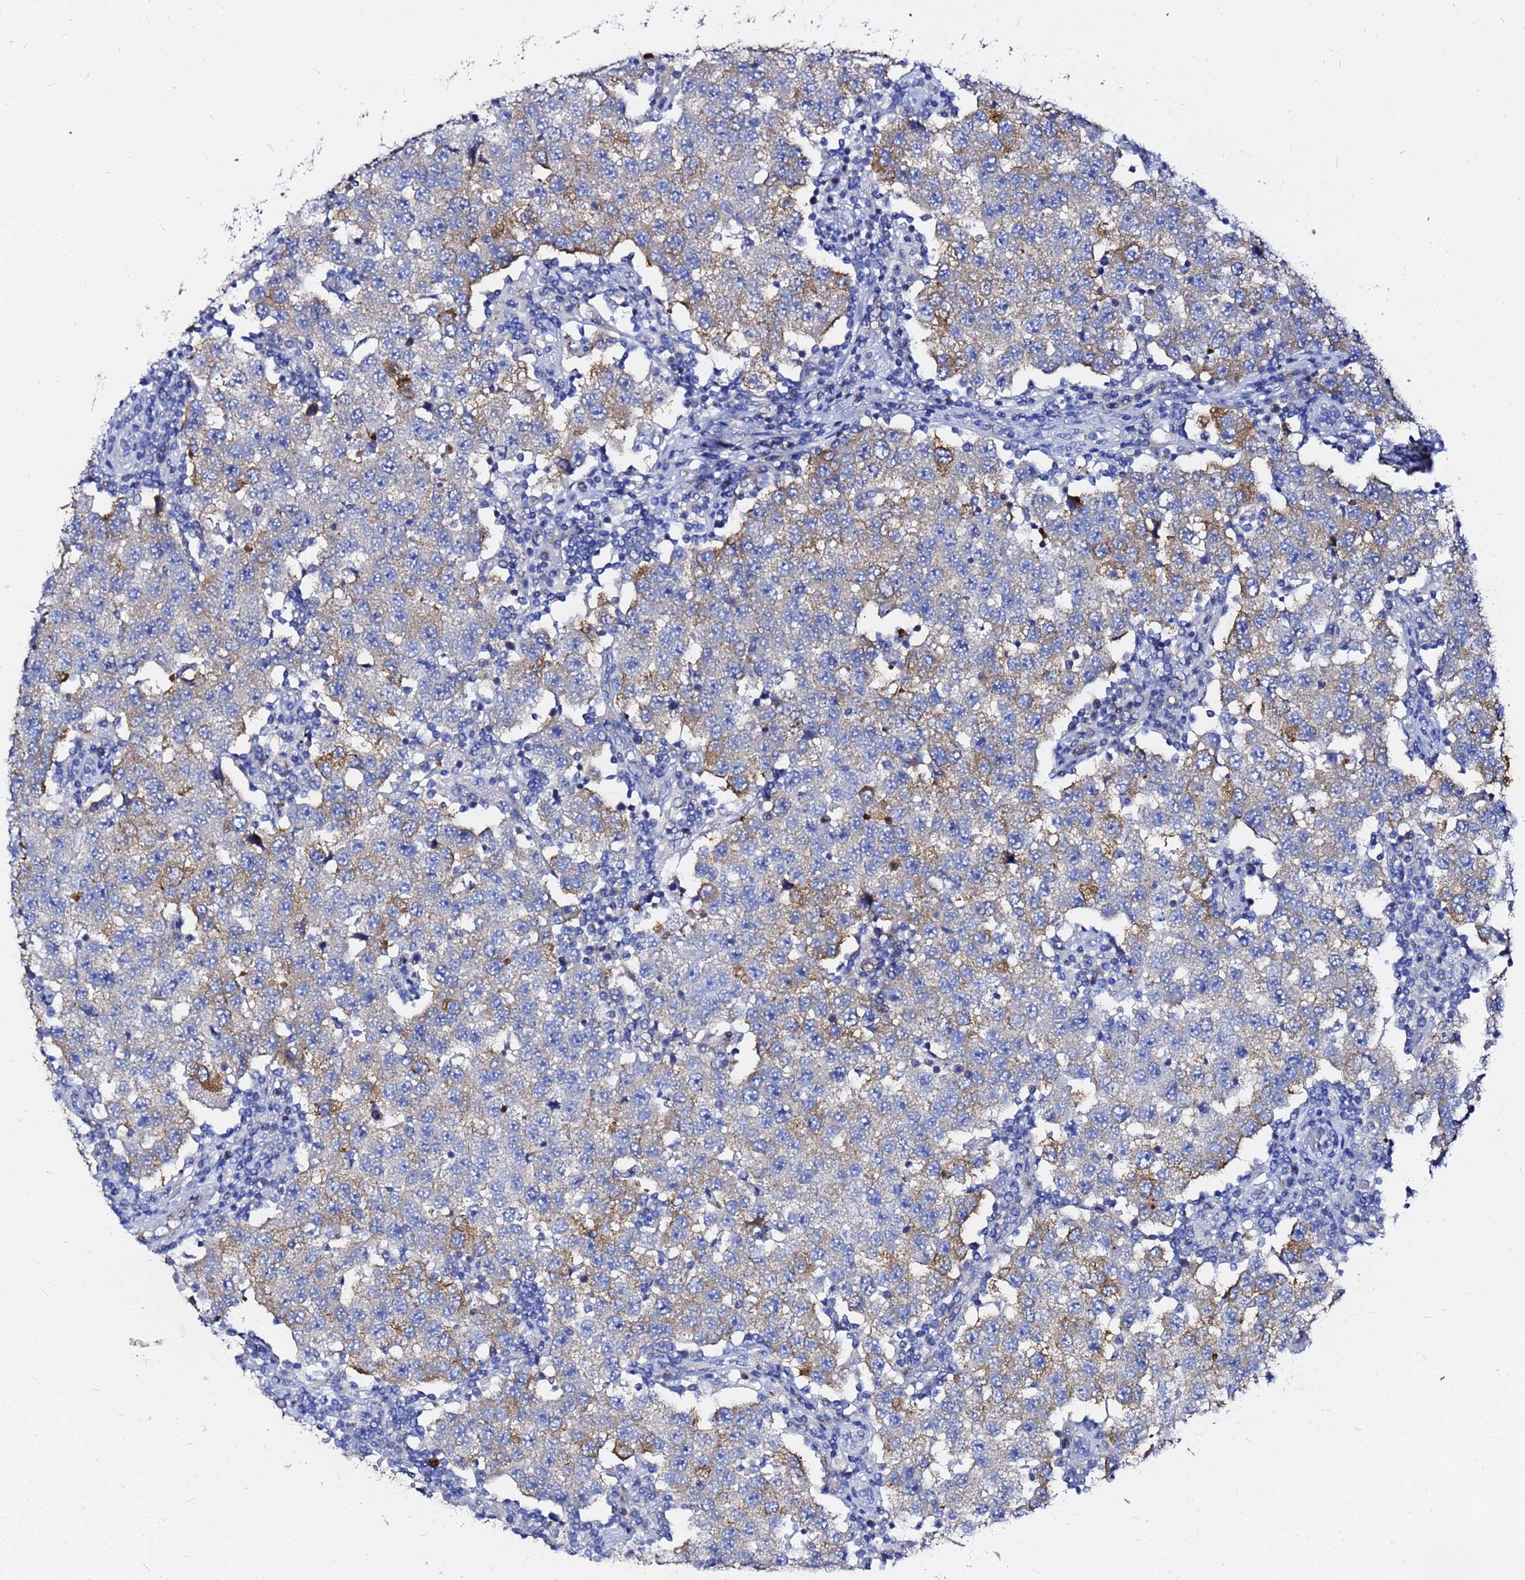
{"staining": {"intensity": "weak", "quantity": "25%-75%", "location": "cytoplasmic/membranous"}, "tissue": "testis cancer", "cell_type": "Tumor cells", "image_type": "cancer", "snomed": [{"axis": "morphology", "description": "Seminoma, NOS"}, {"axis": "topography", "description": "Testis"}], "caption": "Human testis seminoma stained for a protein (brown) exhibits weak cytoplasmic/membranous positive staining in approximately 25%-75% of tumor cells.", "gene": "TUBA8", "patient": {"sex": "male", "age": 34}}